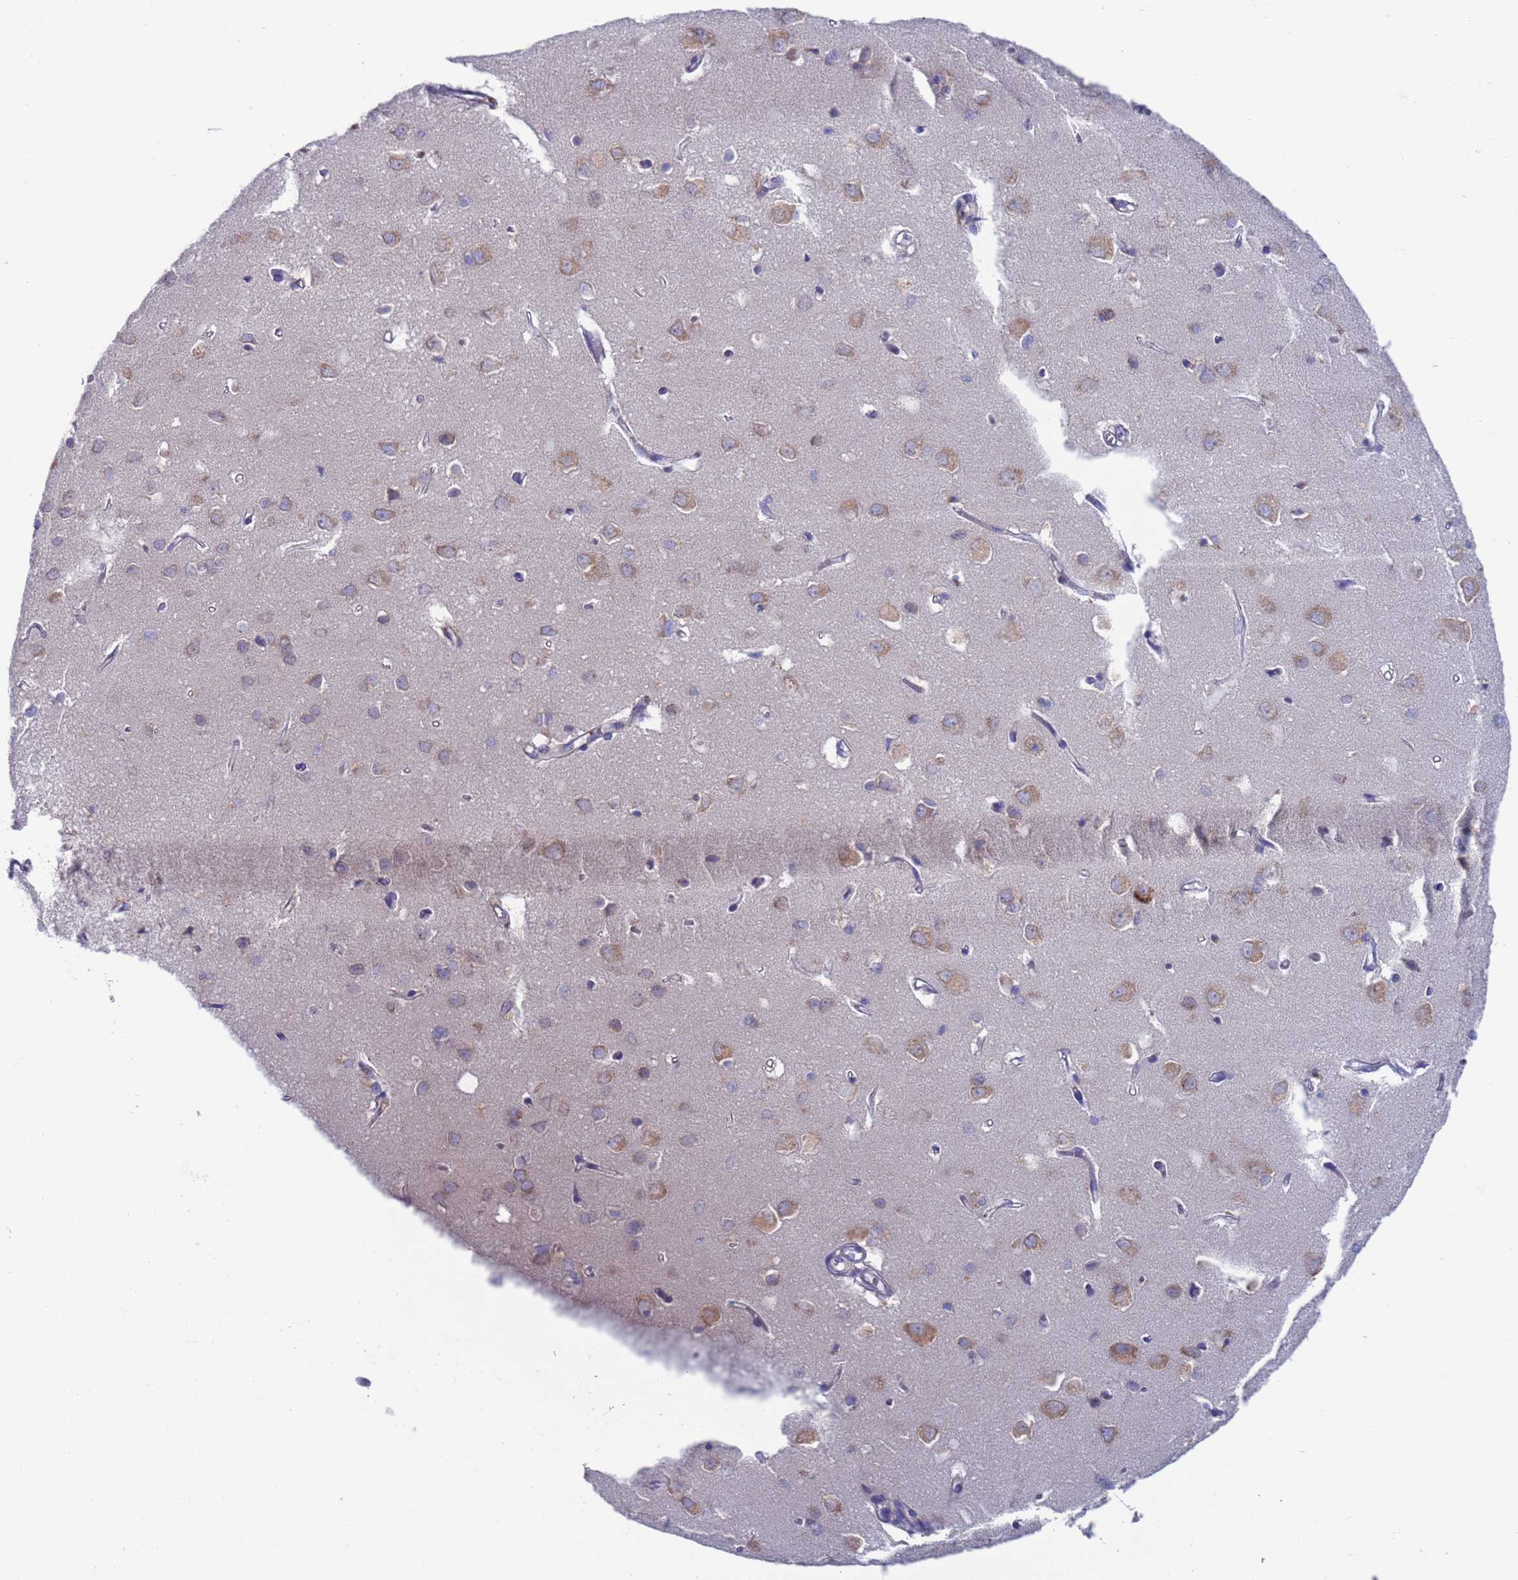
{"staining": {"intensity": "negative", "quantity": "none", "location": "none"}, "tissue": "cerebral cortex", "cell_type": "Endothelial cells", "image_type": "normal", "snomed": [{"axis": "morphology", "description": "Normal tissue, NOS"}, {"axis": "topography", "description": "Cerebral cortex"}], "caption": "The image reveals no staining of endothelial cells in normal cerebral cortex. (DAB IHC, high magnification).", "gene": "PET117", "patient": {"sex": "female", "age": 64}}